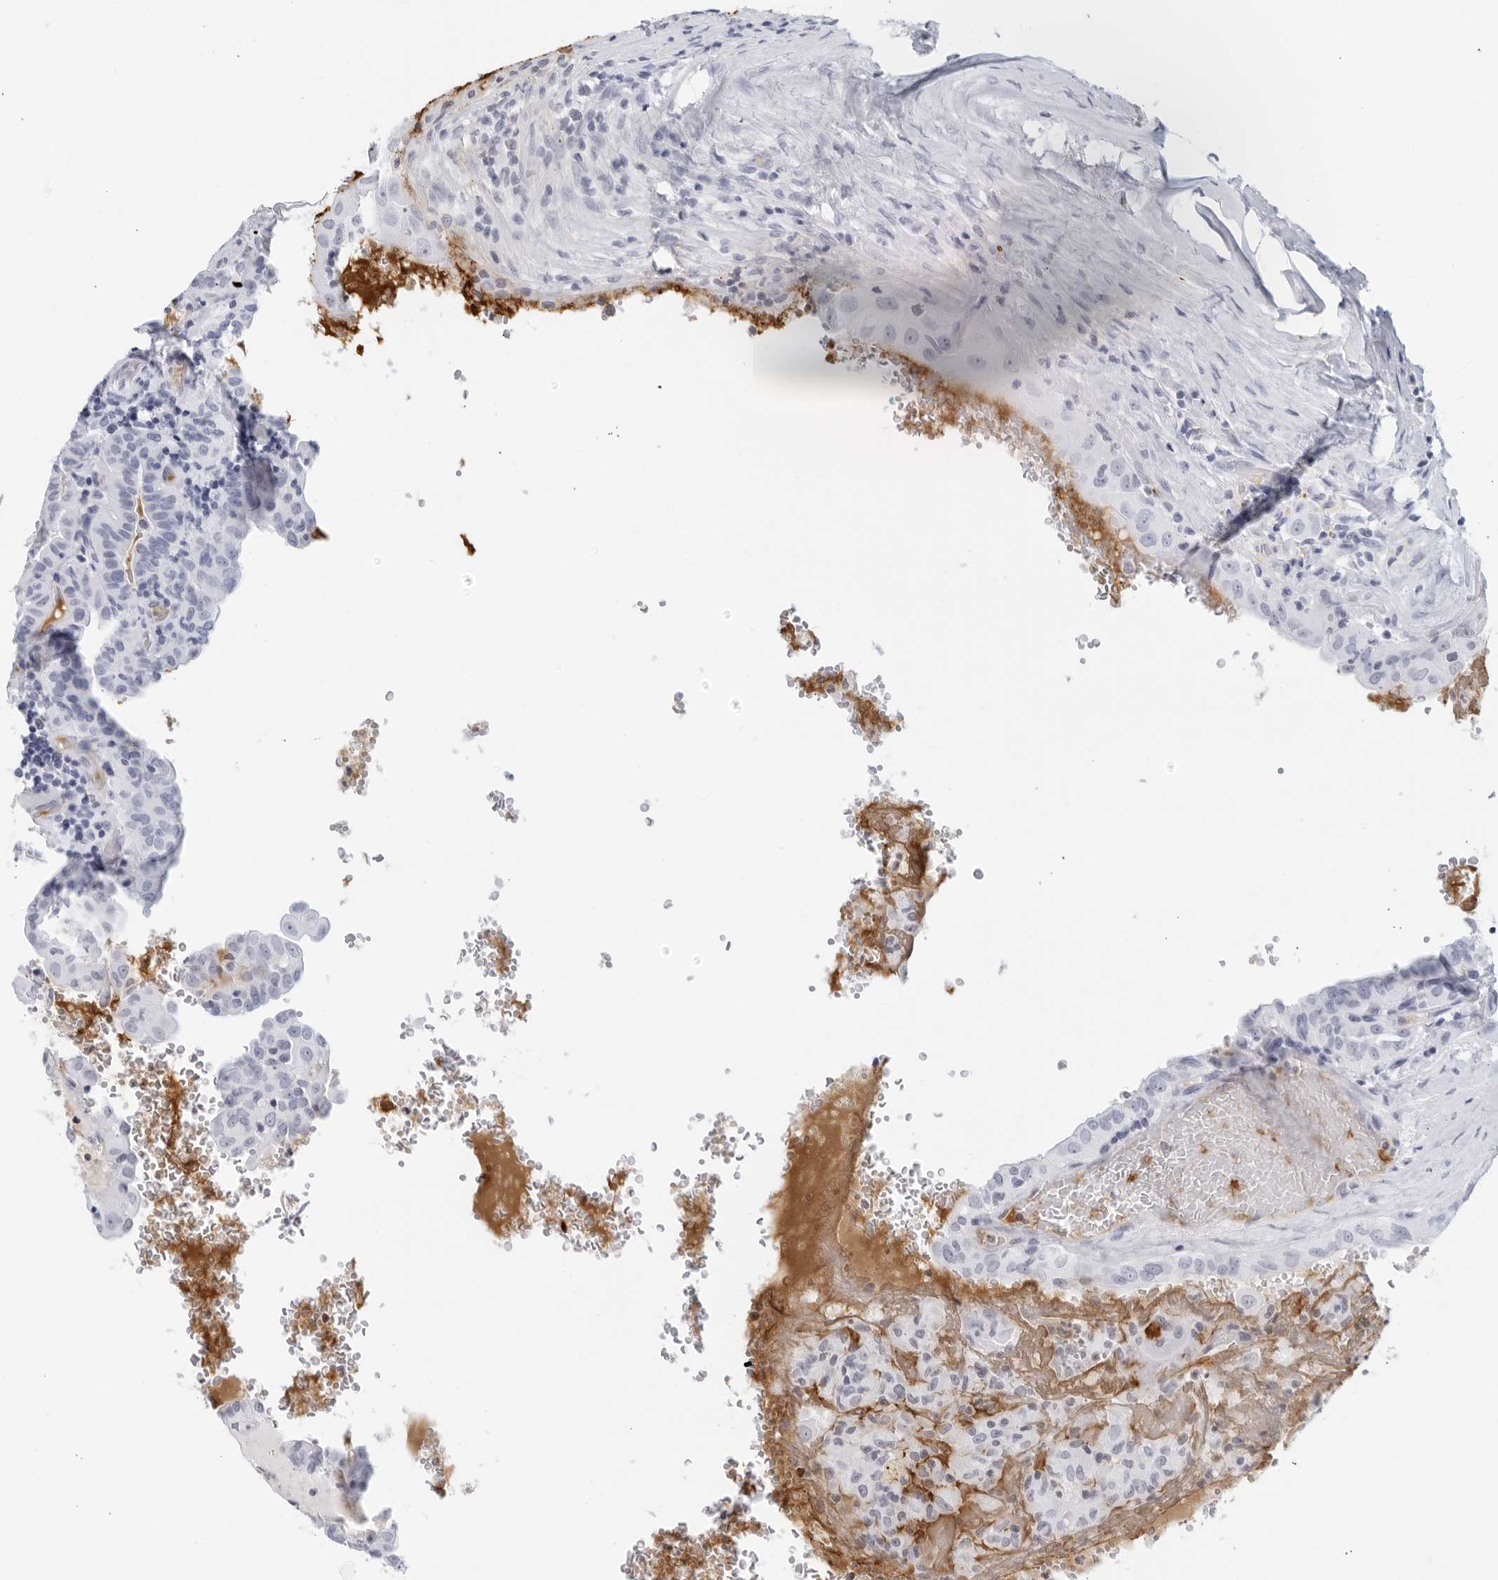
{"staining": {"intensity": "negative", "quantity": "none", "location": "none"}, "tissue": "thyroid cancer", "cell_type": "Tumor cells", "image_type": "cancer", "snomed": [{"axis": "morphology", "description": "Papillary adenocarcinoma, NOS"}, {"axis": "topography", "description": "Thyroid gland"}], "caption": "Immunohistochemistry (IHC) histopathology image of neoplastic tissue: papillary adenocarcinoma (thyroid) stained with DAB exhibits no significant protein positivity in tumor cells.", "gene": "FGG", "patient": {"sex": "male", "age": 77}}